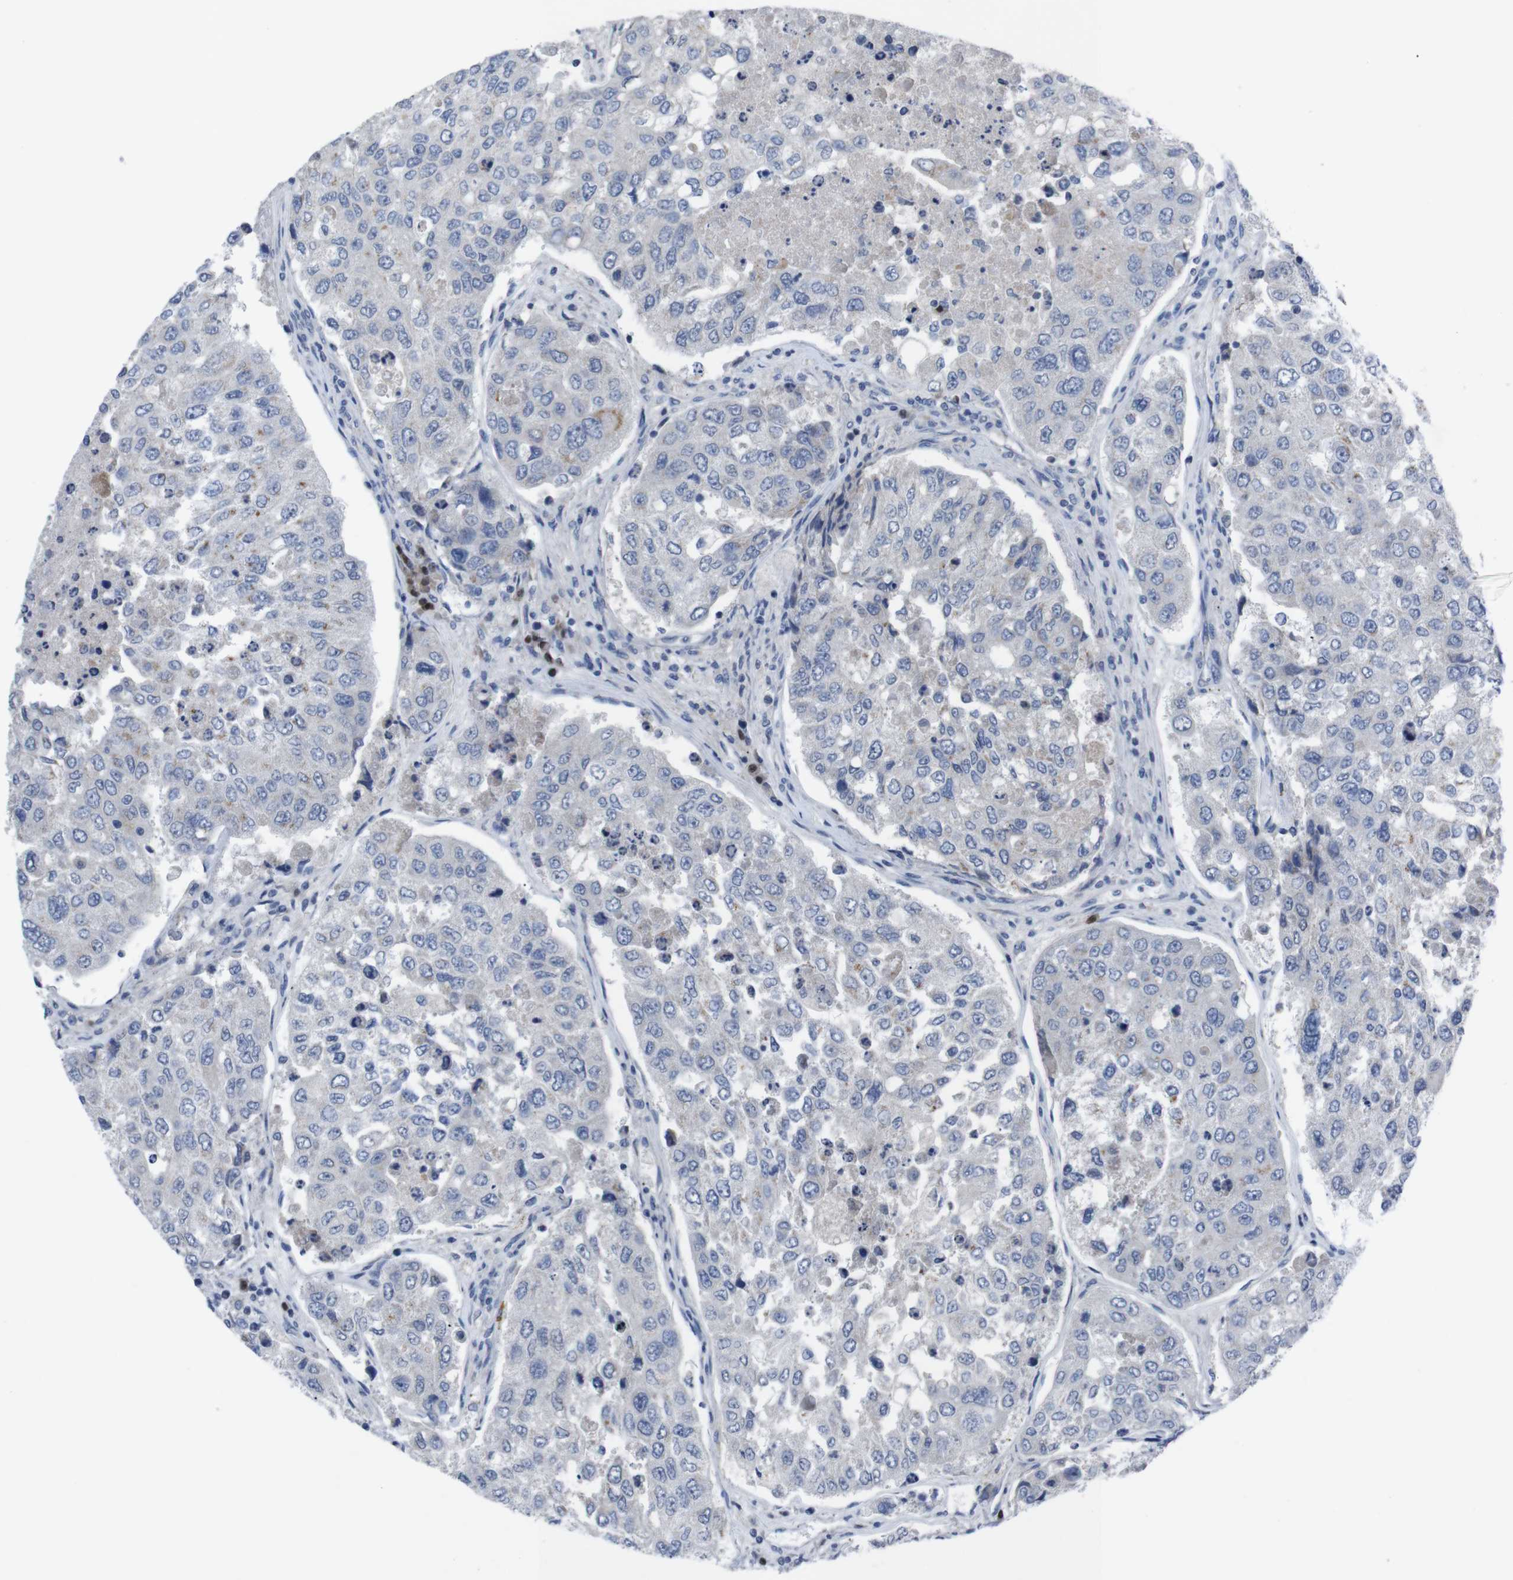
{"staining": {"intensity": "weak", "quantity": "<25%", "location": "cytoplasmic/membranous"}, "tissue": "urothelial cancer", "cell_type": "Tumor cells", "image_type": "cancer", "snomed": [{"axis": "morphology", "description": "Urothelial carcinoma, High grade"}, {"axis": "topography", "description": "Lymph node"}, {"axis": "topography", "description": "Urinary bladder"}], "caption": "IHC photomicrograph of human urothelial carcinoma (high-grade) stained for a protein (brown), which displays no expression in tumor cells.", "gene": "IRF4", "patient": {"sex": "male", "age": 51}}